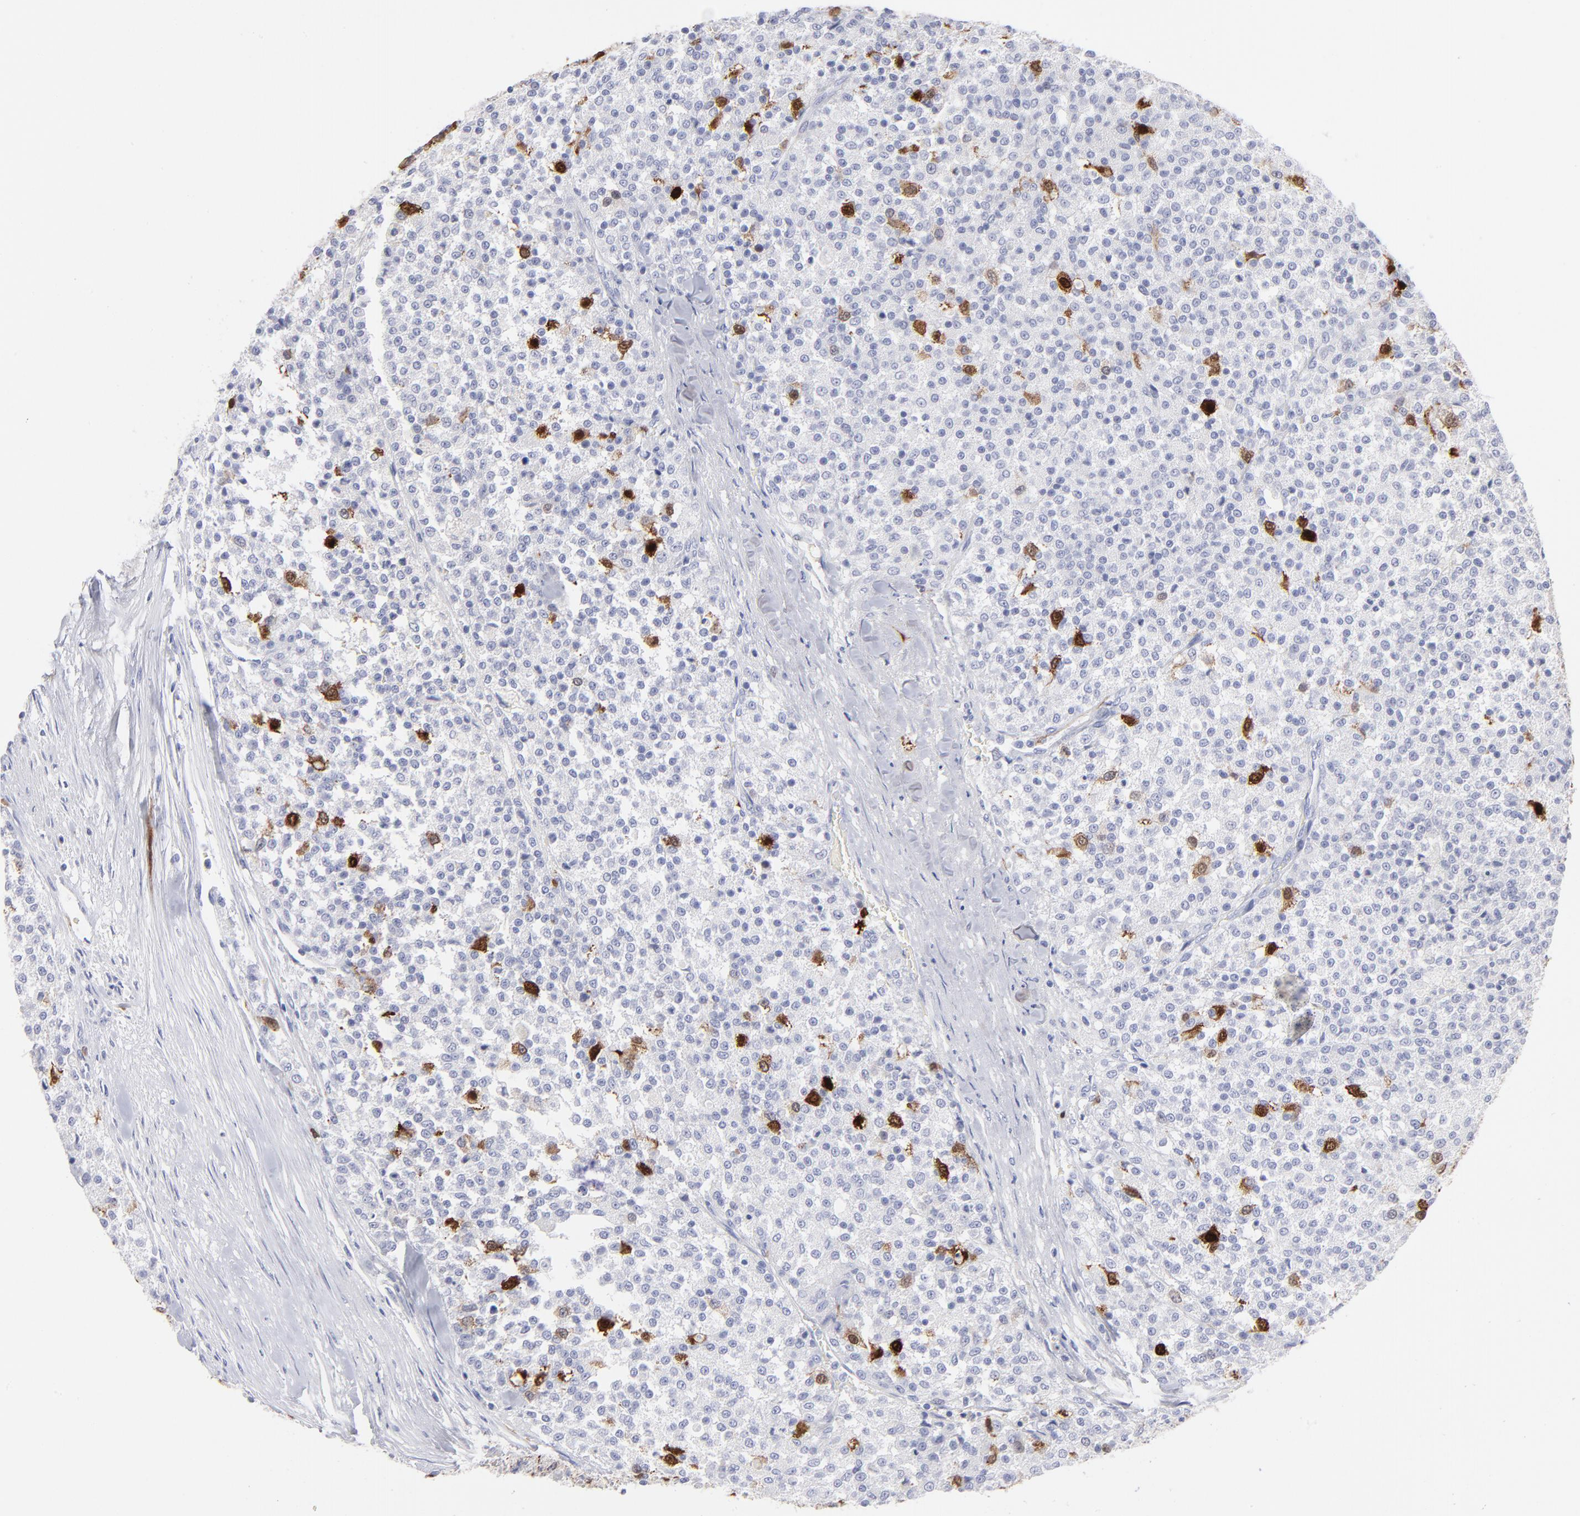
{"staining": {"intensity": "moderate", "quantity": "<25%", "location": "cytoplasmic/membranous"}, "tissue": "testis cancer", "cell_type": "Tumor cells", "image_type": "cancer", "snomed": [{"axis": "morphology", "description": "Seminoma, NOS"}, {"axis": "topography", "description": "Testis"}], "caption": "Immunohistochemical staining of testis cancer (seminoma) reveals low levels of moderate cytoplasmic/membranous positivity in approximately <25% of tumor cells. (brown staining indicates protein expression, while blue staining denotes nuclei).", "gene": "CCNB1", "patient": {"sex": "male", "age": 59}}